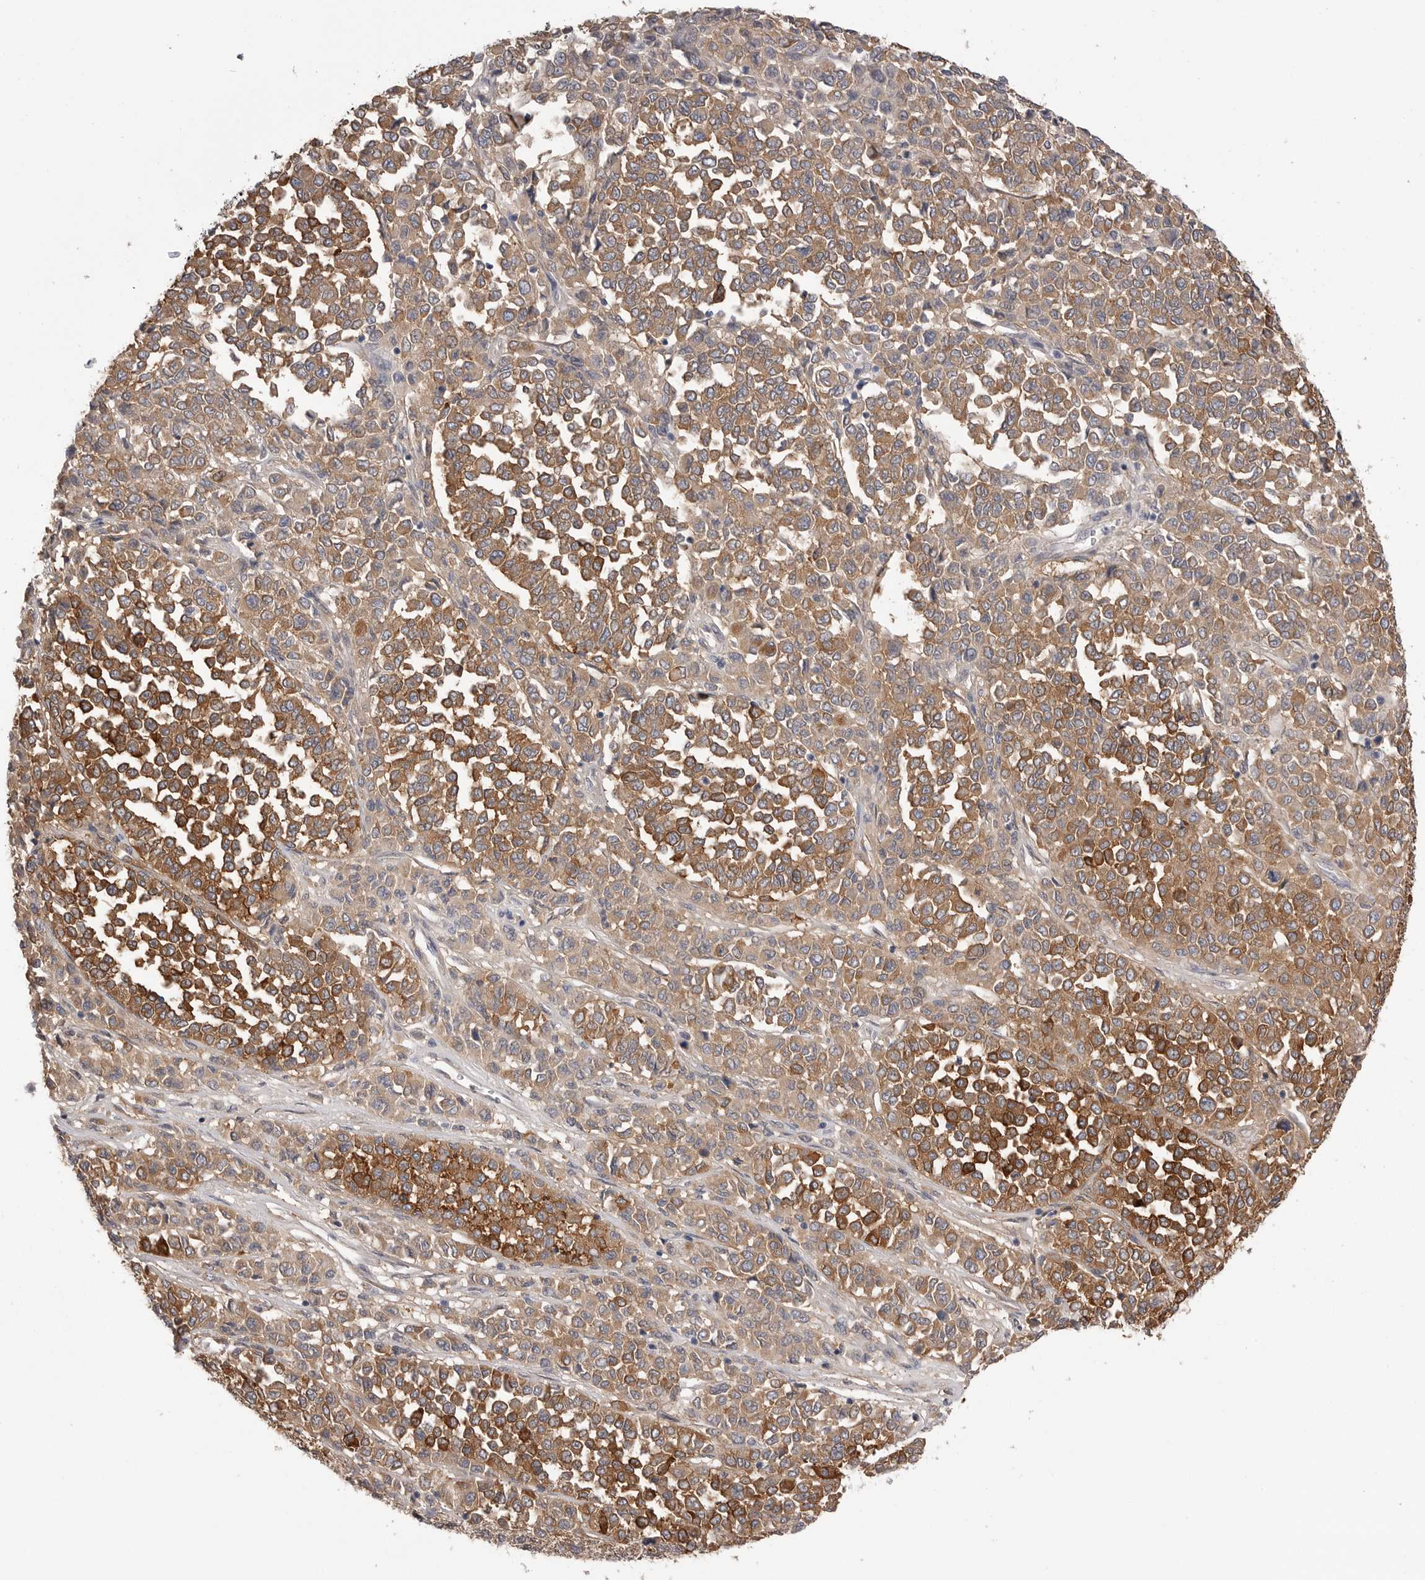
{"staining": {"intensity": "moderate", "quantity": ">75%", "location": "cytoplasmic/membranous"}, "tissue": "melanoma", "cell_type": "Tumor cells", "image_type": "cancer", "snomed": [{"axis": "morphology", "description": "Malignant melanoma, Metastatic site"}, {"axis": "topography", "description": "Pancreas"}], "caption": "A medium amount of moderate cytoplasmic/membranous positivity is appreciated in approximately >75% of tumor cells in melanoma tissue.", "gene": "AKAP12", "patient": {"sex": "female", "age": 30}}